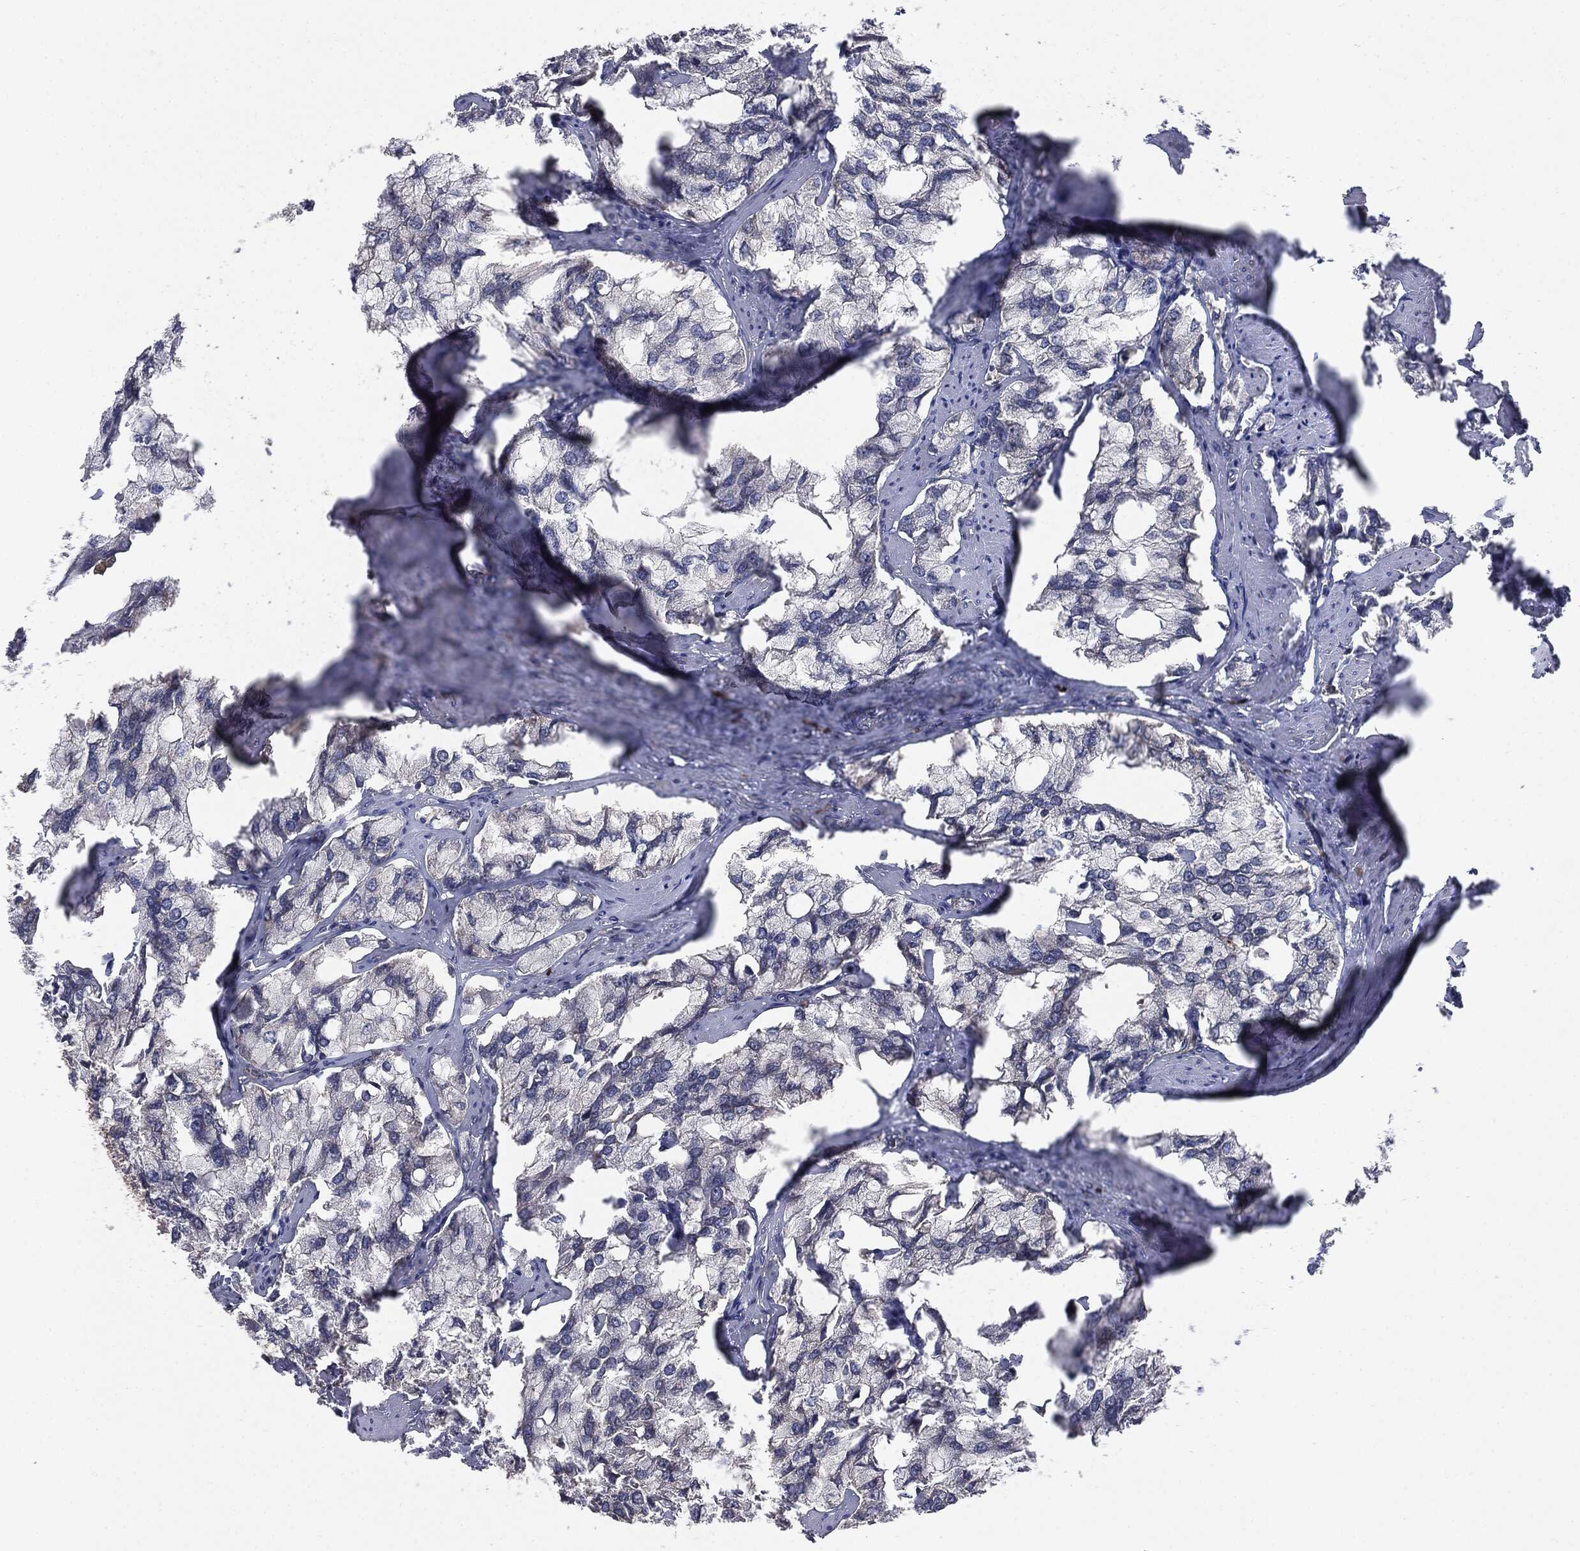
{"staining": {"intensity": "negative", "quantity": "none", "location": "none"}, "tissue": "prostate cancer", "cell_type": "Tumor cells", "image_type": "cancer", "snomed": [{"axis": "morphology", "description": "Adenocarcinoma, NOS"}, {"axis": "topography", "description": "Prostate and seminal vesicle, NOS"}, {"axis": "topography", "description": "Prostate"}], "caption": "Tumor cells show no significant protein staining in prostate cancer.", "gene": "PLOD3", "patient": {"sex": "male", "age": 64}}